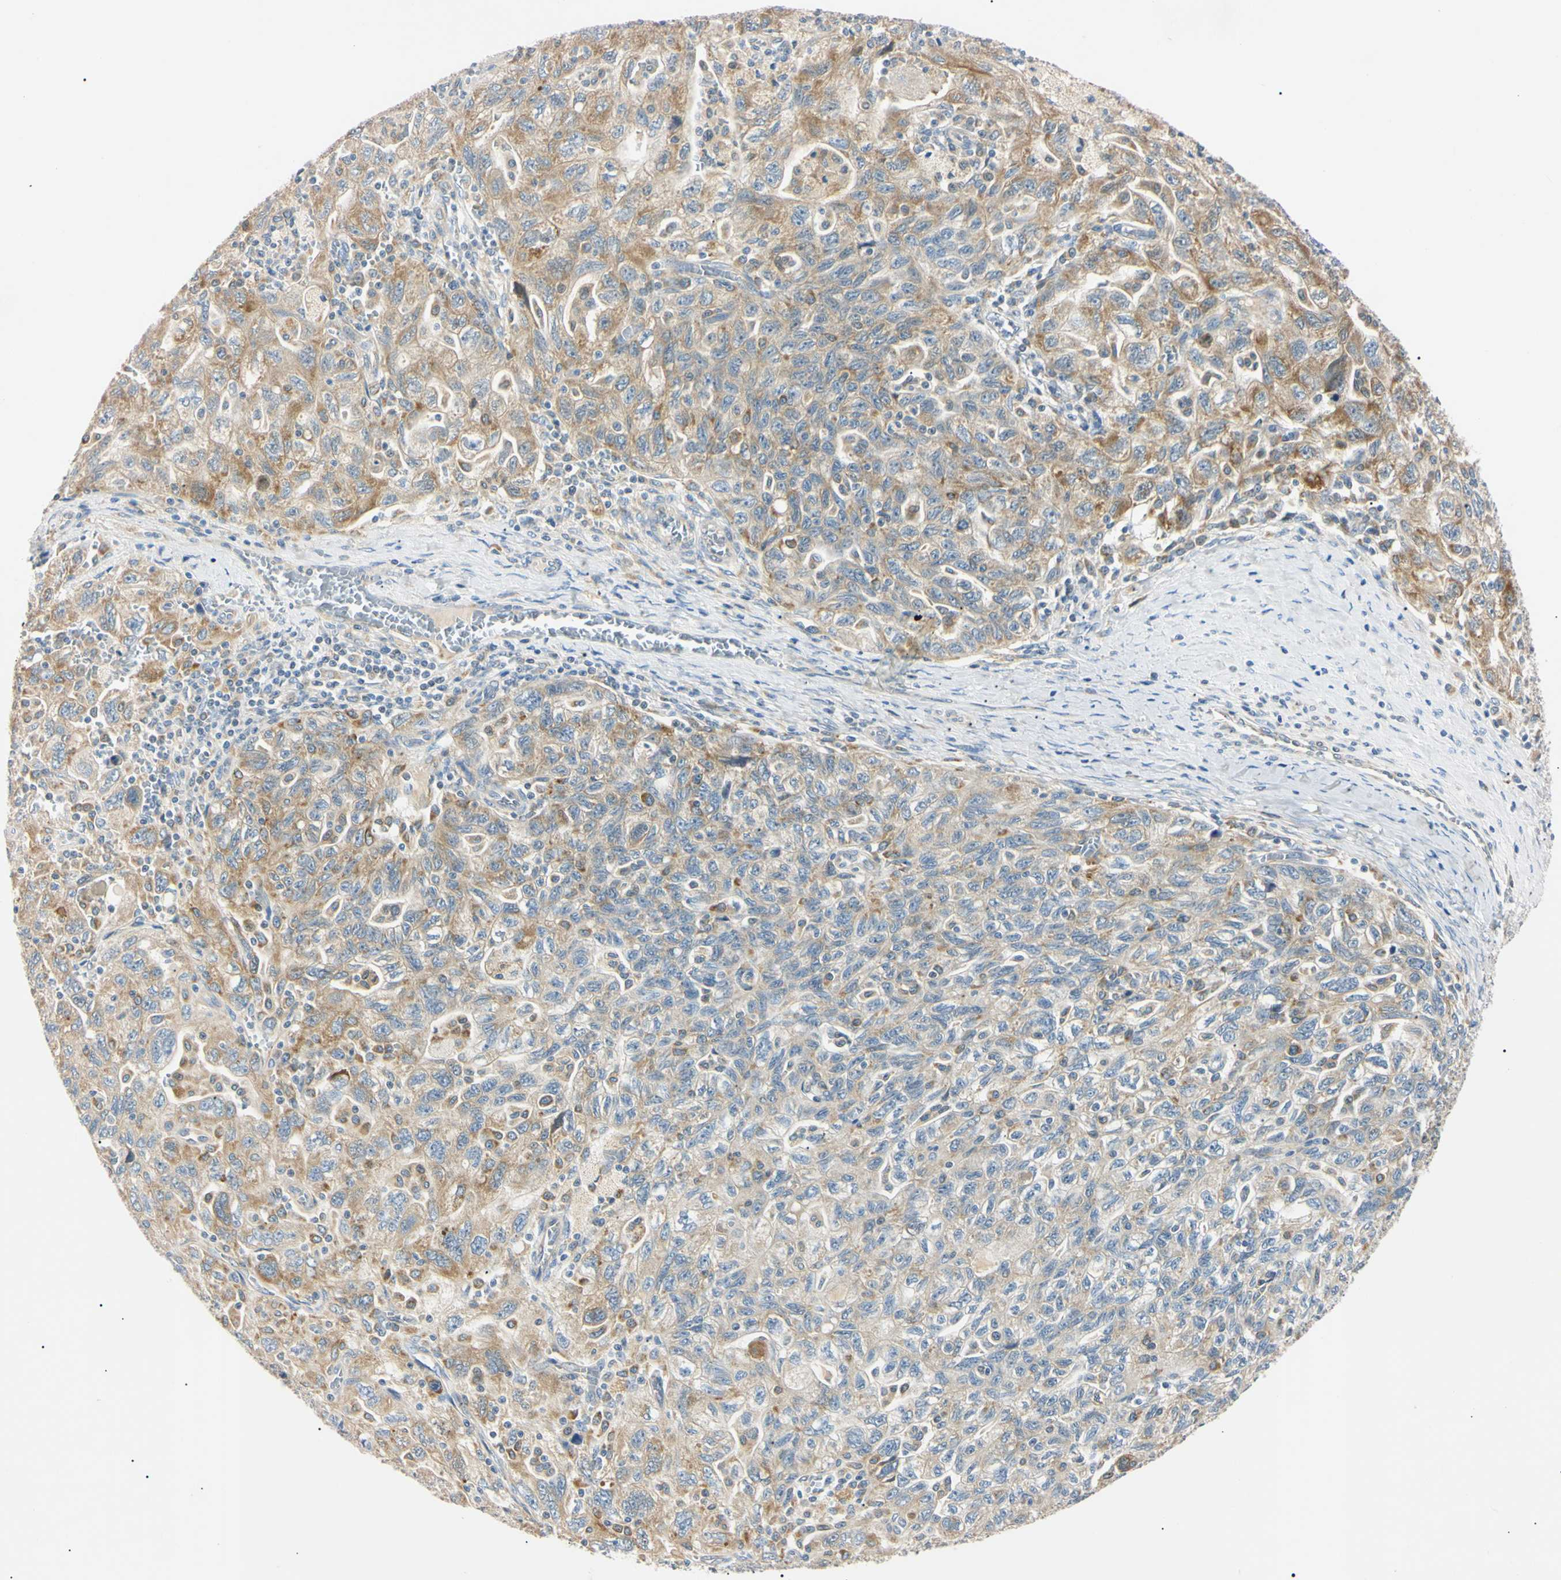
{"staining": {"intensity": "moderate", "quantity": "25%-75%", "location": "cytoplasmic/membranous"}, "tissue": "ovarian cancer", "cell_type": "Tumor cells", "image_type": "cancer", "snomed": [{"axis": "morphology", "description": "Carcinoma, NOS"}, {"axis": "morphology", "description": "Cystadenocarcinoma, serous, NOS"}, {"axis": "topography", "description": "Ovary"}], "caption": "The image displays staining of serous cystadenocarcinoma (ovarian), revealing moderate cytoplasmic/membranous protein staining (brown color) within tumor cells.", "gene": "DNAJB12", "patient": {"sex": "female", "age": 69}}